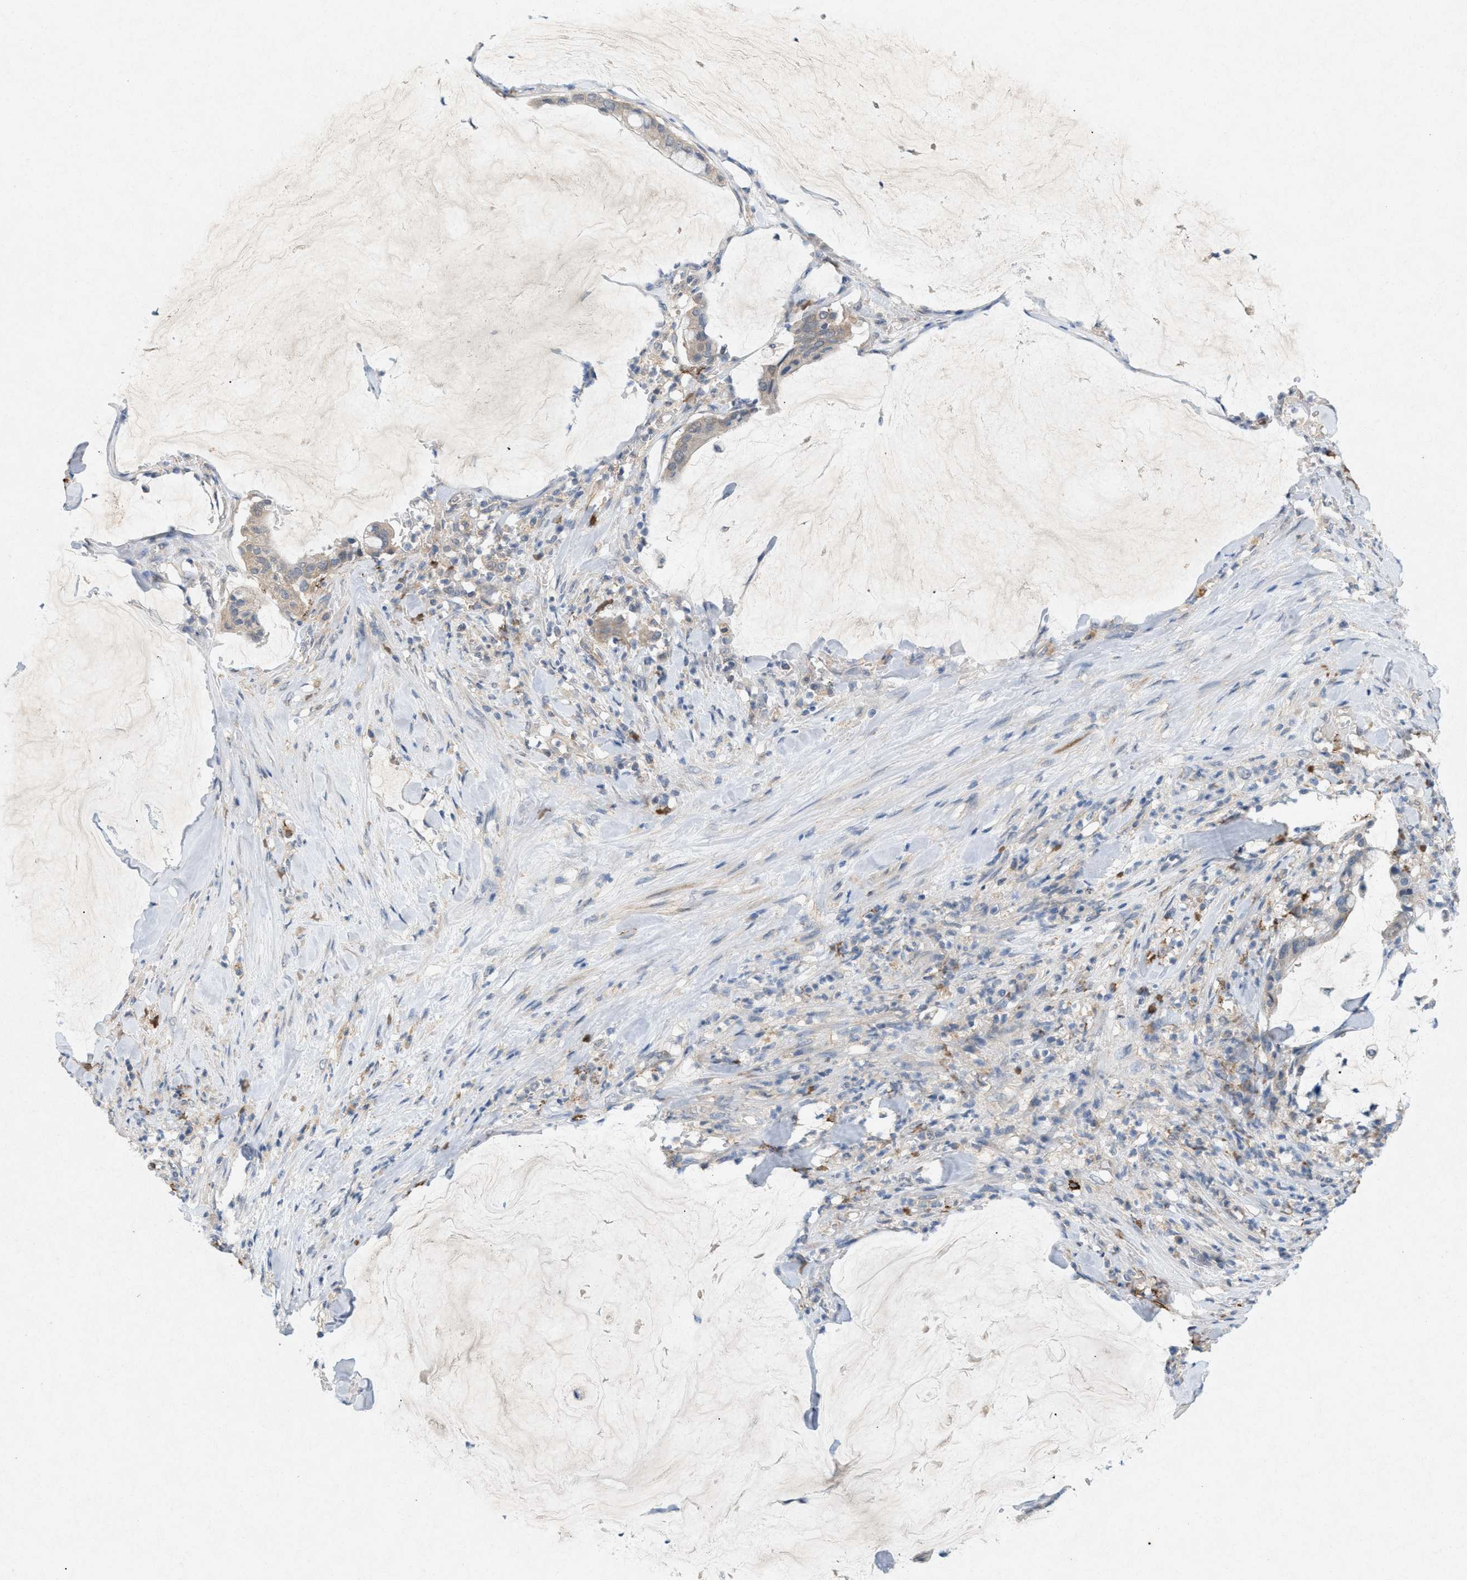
{"staining": {"intensity": "weak", "quantity": "<25%", "location": "cytoplasmic/membranous"}, "tissue": "pancreatic cancer", "cell_type": "Tumor cells", "image_type": "cancer", "snomed": [{"axis": "morphology", "description": "Adenocarcinoma, NOS"}, {"axis": "topography", "description": "Pancreas"}], "caption": "Immunohistochemistry image of human pancreatic adenocarcinoma stained for a protein (brown), which shows no staining in tumor cells.", "gene": "DCAF7", "patient": {"sex": "male", "age": 41}}